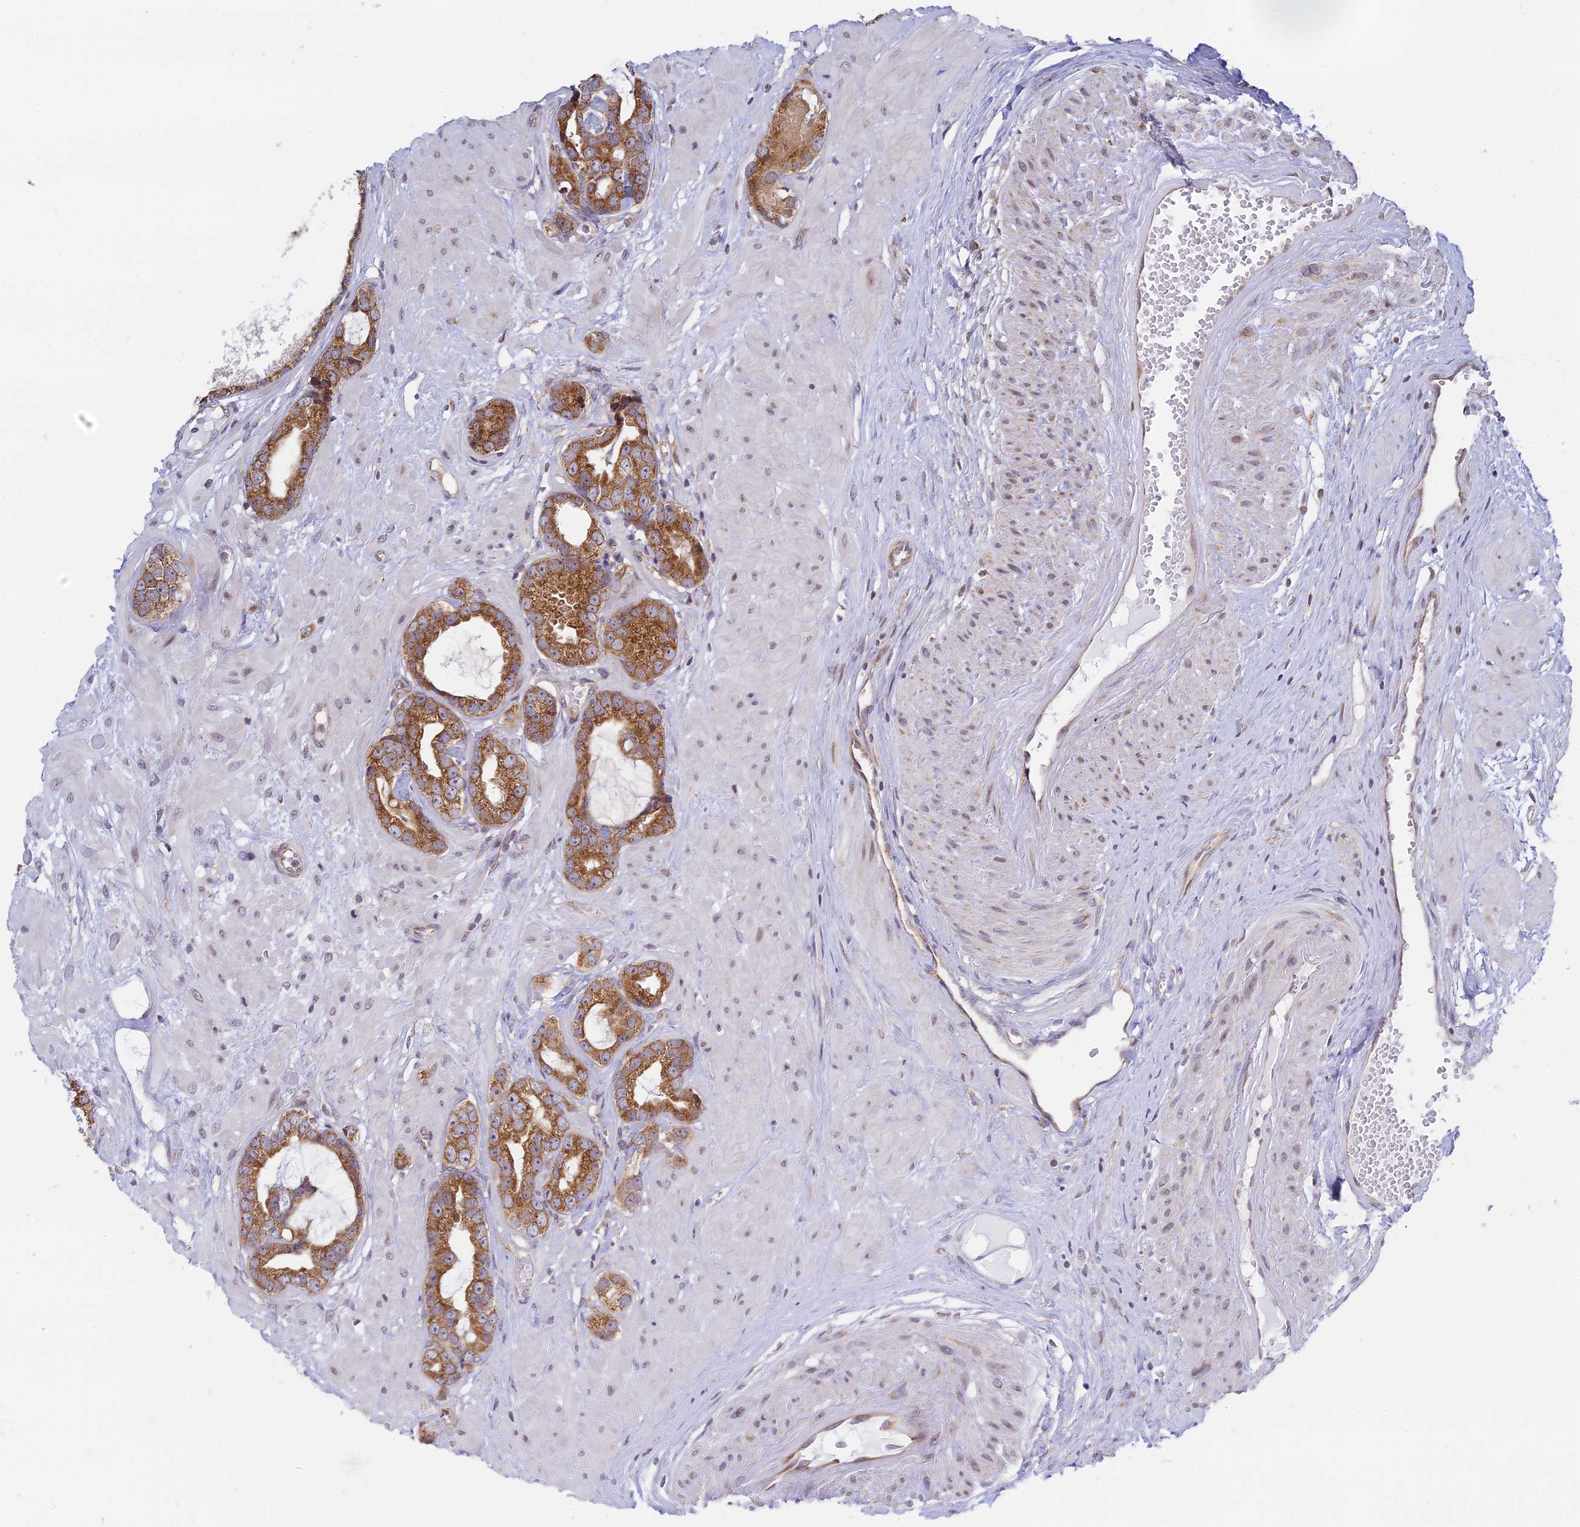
{"staining": {"intensity": "strong", "quantity": ">75%", "location": "cytoplasmic/membranous"}, "tissue": "prostate cancer", "cell_type": "Tumor cells", "image_type": "cancer", "snomed": [{"axis": "morphology", "description": "Adenocarcinoma, Low grade"}, {"axis": "topography", "description": "Prostate"}], "caption": "Prostate cancer (low-grade adenocarcinoma) was stained to show a protein in brown. There is high levels of strong cytoplasmic/membranous positivity in about >75% of tumor cells. The staining is performed using DAB (3,3'-diaminobenzidine) brown chromogen to label protein expression. The nuclei are counter-stained blue using hematoxylin.", "gene": "HOOK2", "patient": {"sex": "male", "age": 64}}